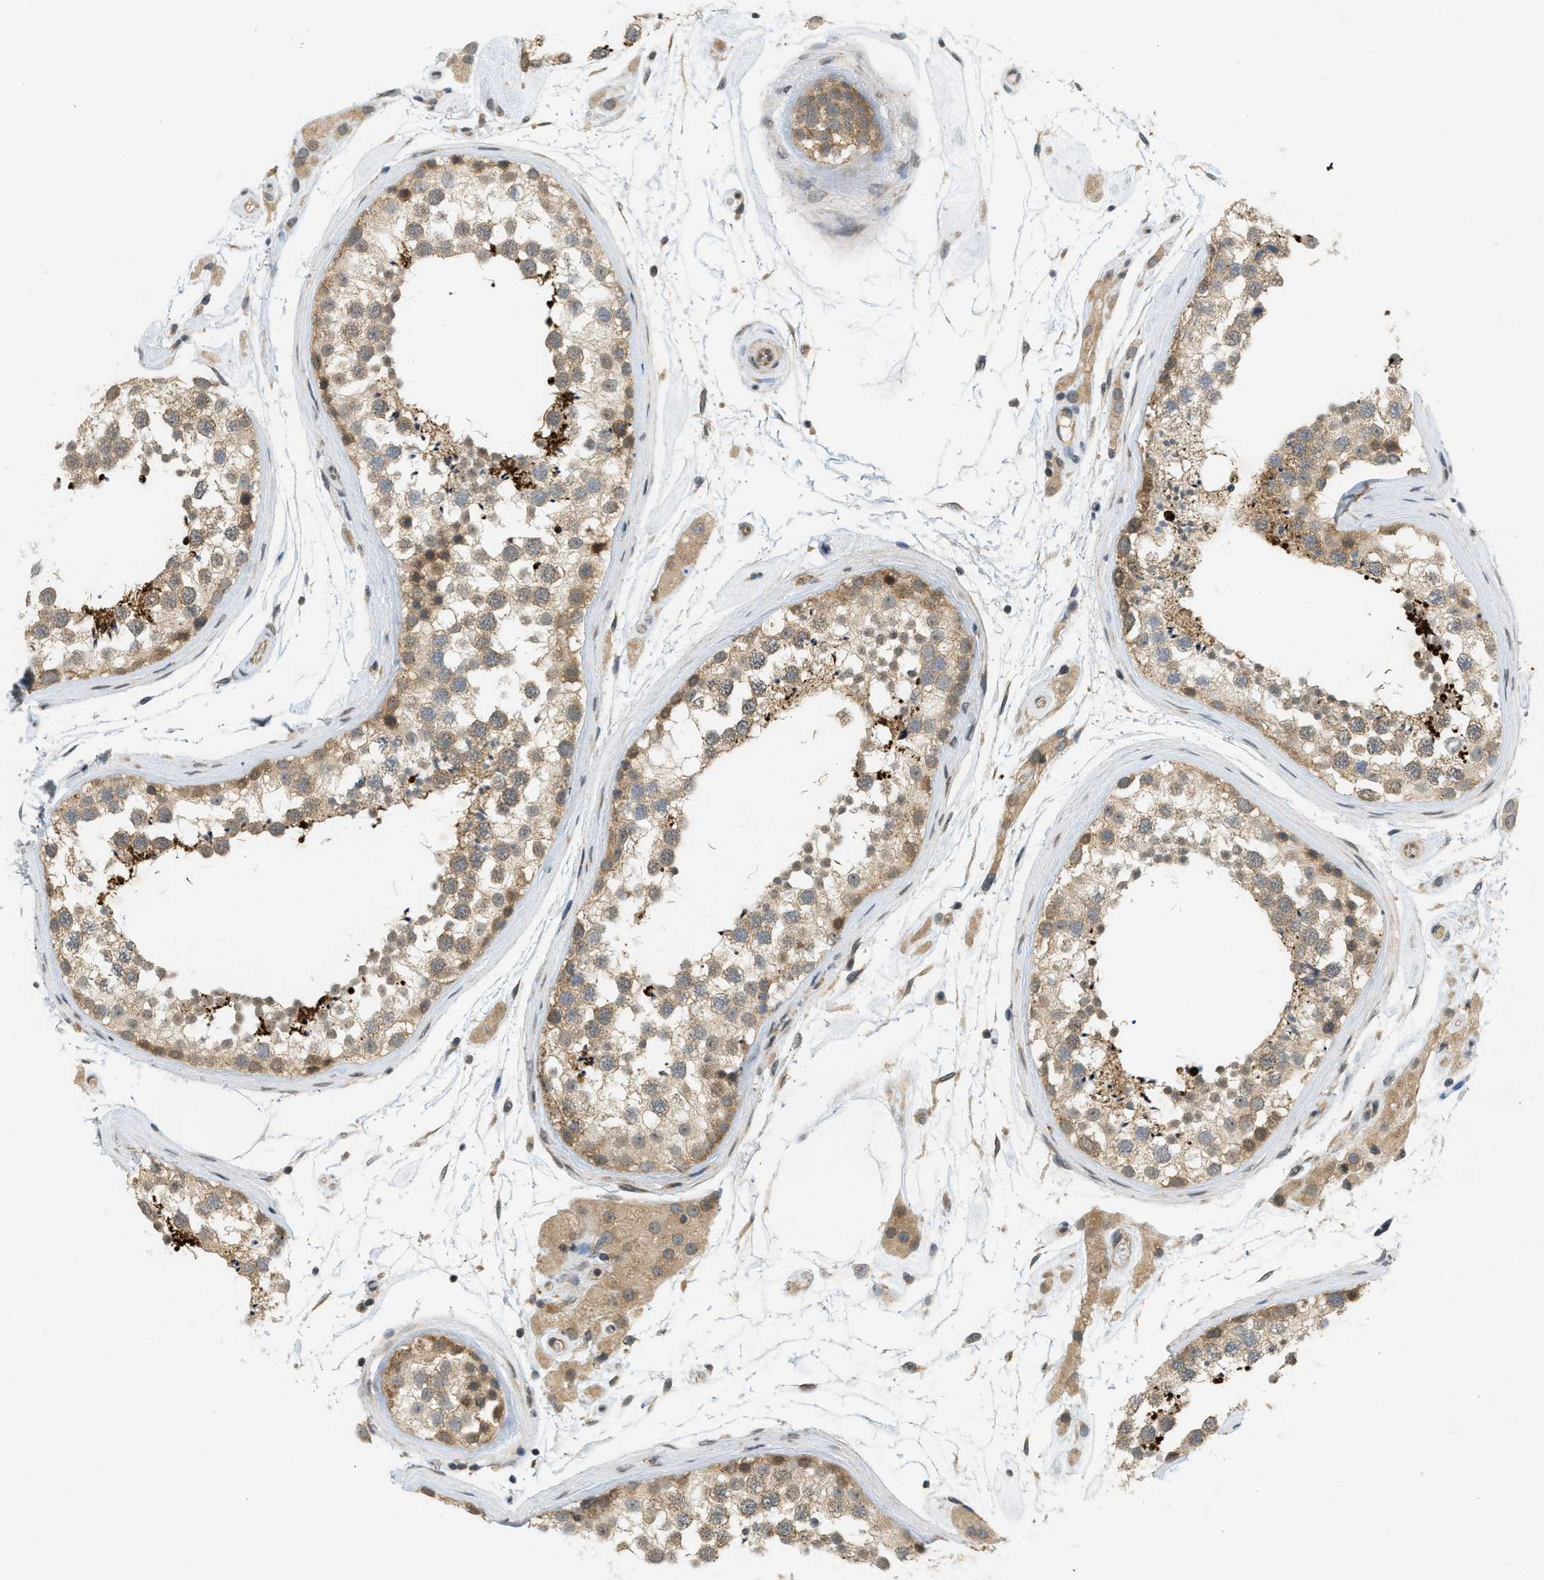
{"staining": {"intensity": "moderate", "quantity": ">75%", "location": "cytoplasmic/membranous,nuclear"}, "tissue": "testis", "cell_type": "Cells in seminiferous ducts", "image_type": "normal", "snomed": [{"axis": "morphology", "description": "Normal tissue, NOS"}, {"axis": "topography", "description": "Testis"}], "caption": "DAB (3,3'-diaminobenzidine) immunohistochemical staining of benign testis demonstrates moderate cytoplasmic/membranous,nuclear protein expression in about >75% of cells in seminiferous ducts.", "gene": "PRKD1", "patient": {"sex": "male", "age": 46}}